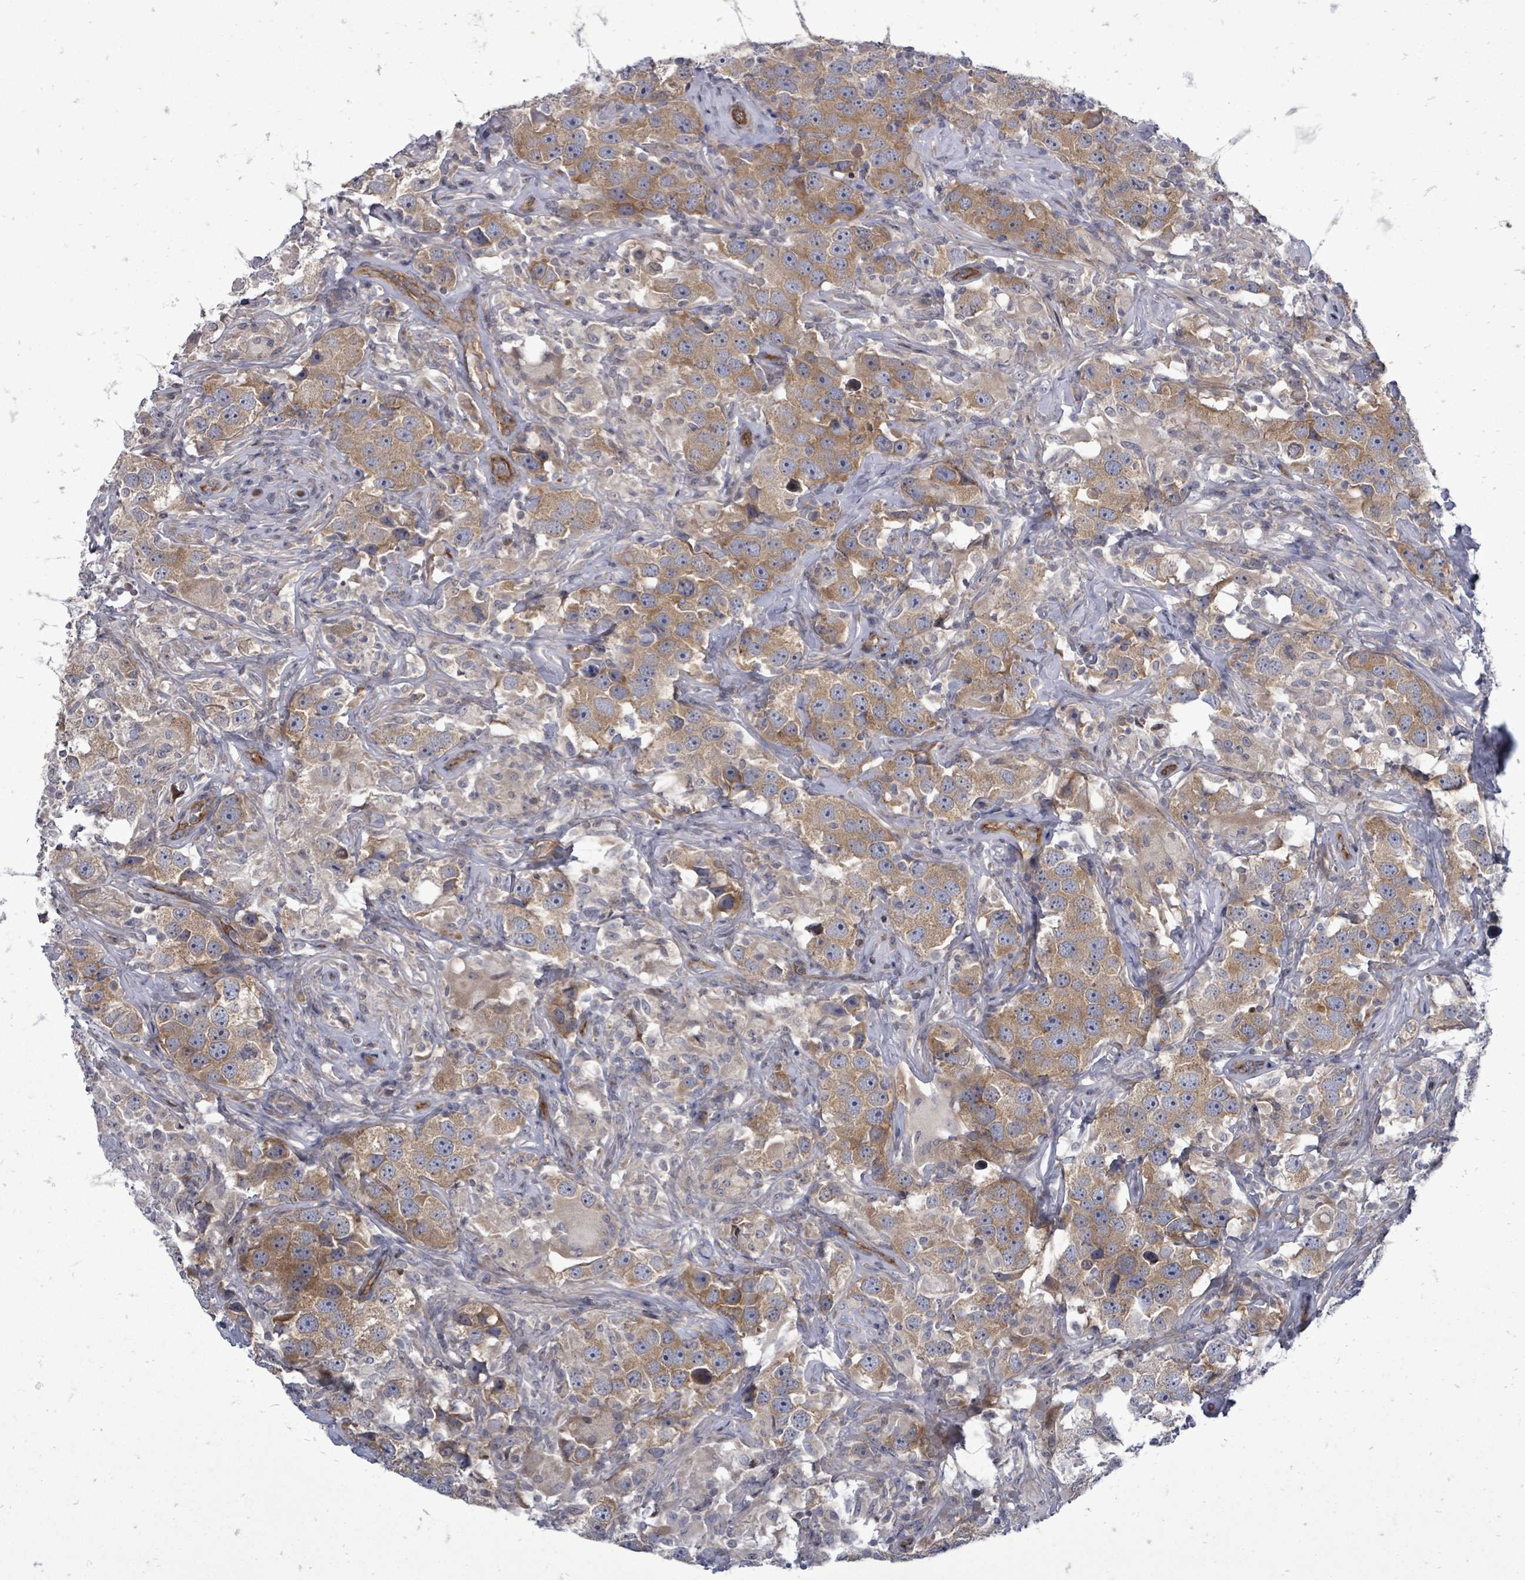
{"staining": {"intensity": "moderate", "quantity": ">75%", "location": "cytoplasmic/membranous"}, "tissue": "testis cancer", "cell_type": "Tumor cells", "image_type": "cancer", "snomed": [{"axis": "morphology", "description": "Seminoma, NOS"}, {"axis": "topography", "description": "Testis"}], "caption": "Protein staining of testis cancer tissue shows moderate cytoplasmic/membranous positivity in approximately >75% of tumor cells.", "gene": "RALGAPB", "patient": {"sex": "male", "age": 49}}